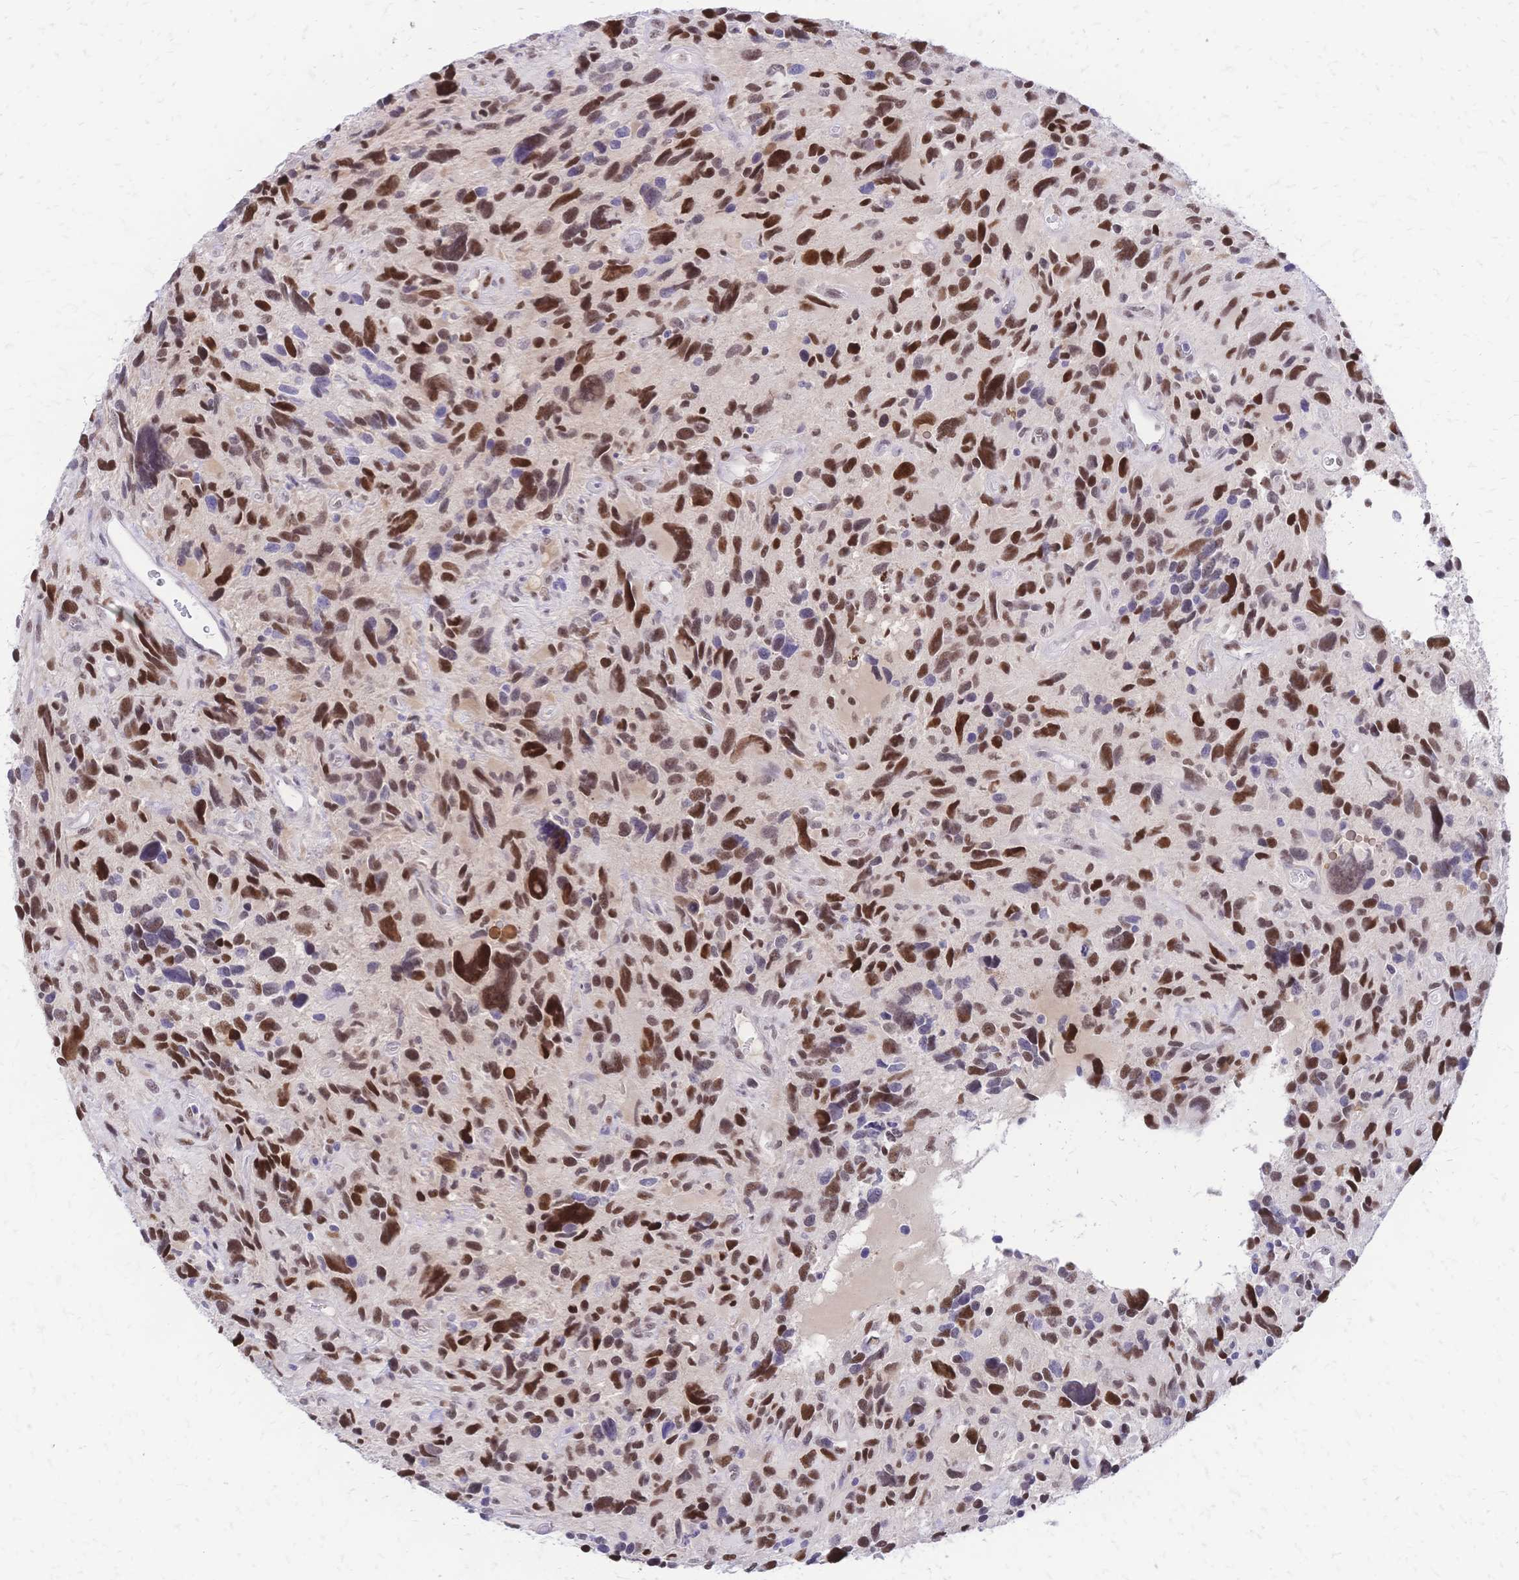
{"staining": {"intensity": "moderate", "quantity": "25%-75%", "location": "nuclear"}, "tissue": "glioma", "cell_type": "Tumor cells", "image_type": "cancer", "snomed": [{"axis": "morphology", "description": "Glioma, malignant, High grade"}, {"axis": "topography", "description": "Brain"}], "caption": "Approximately 25%-75% of tumor cells in malignant glioma (high-grade) demonstrate moderate nuclear protein expression as visualized by brown immunohistochemical staining.", "gene": "NFIC", "patient": {"sex": "male", "age": 46}}